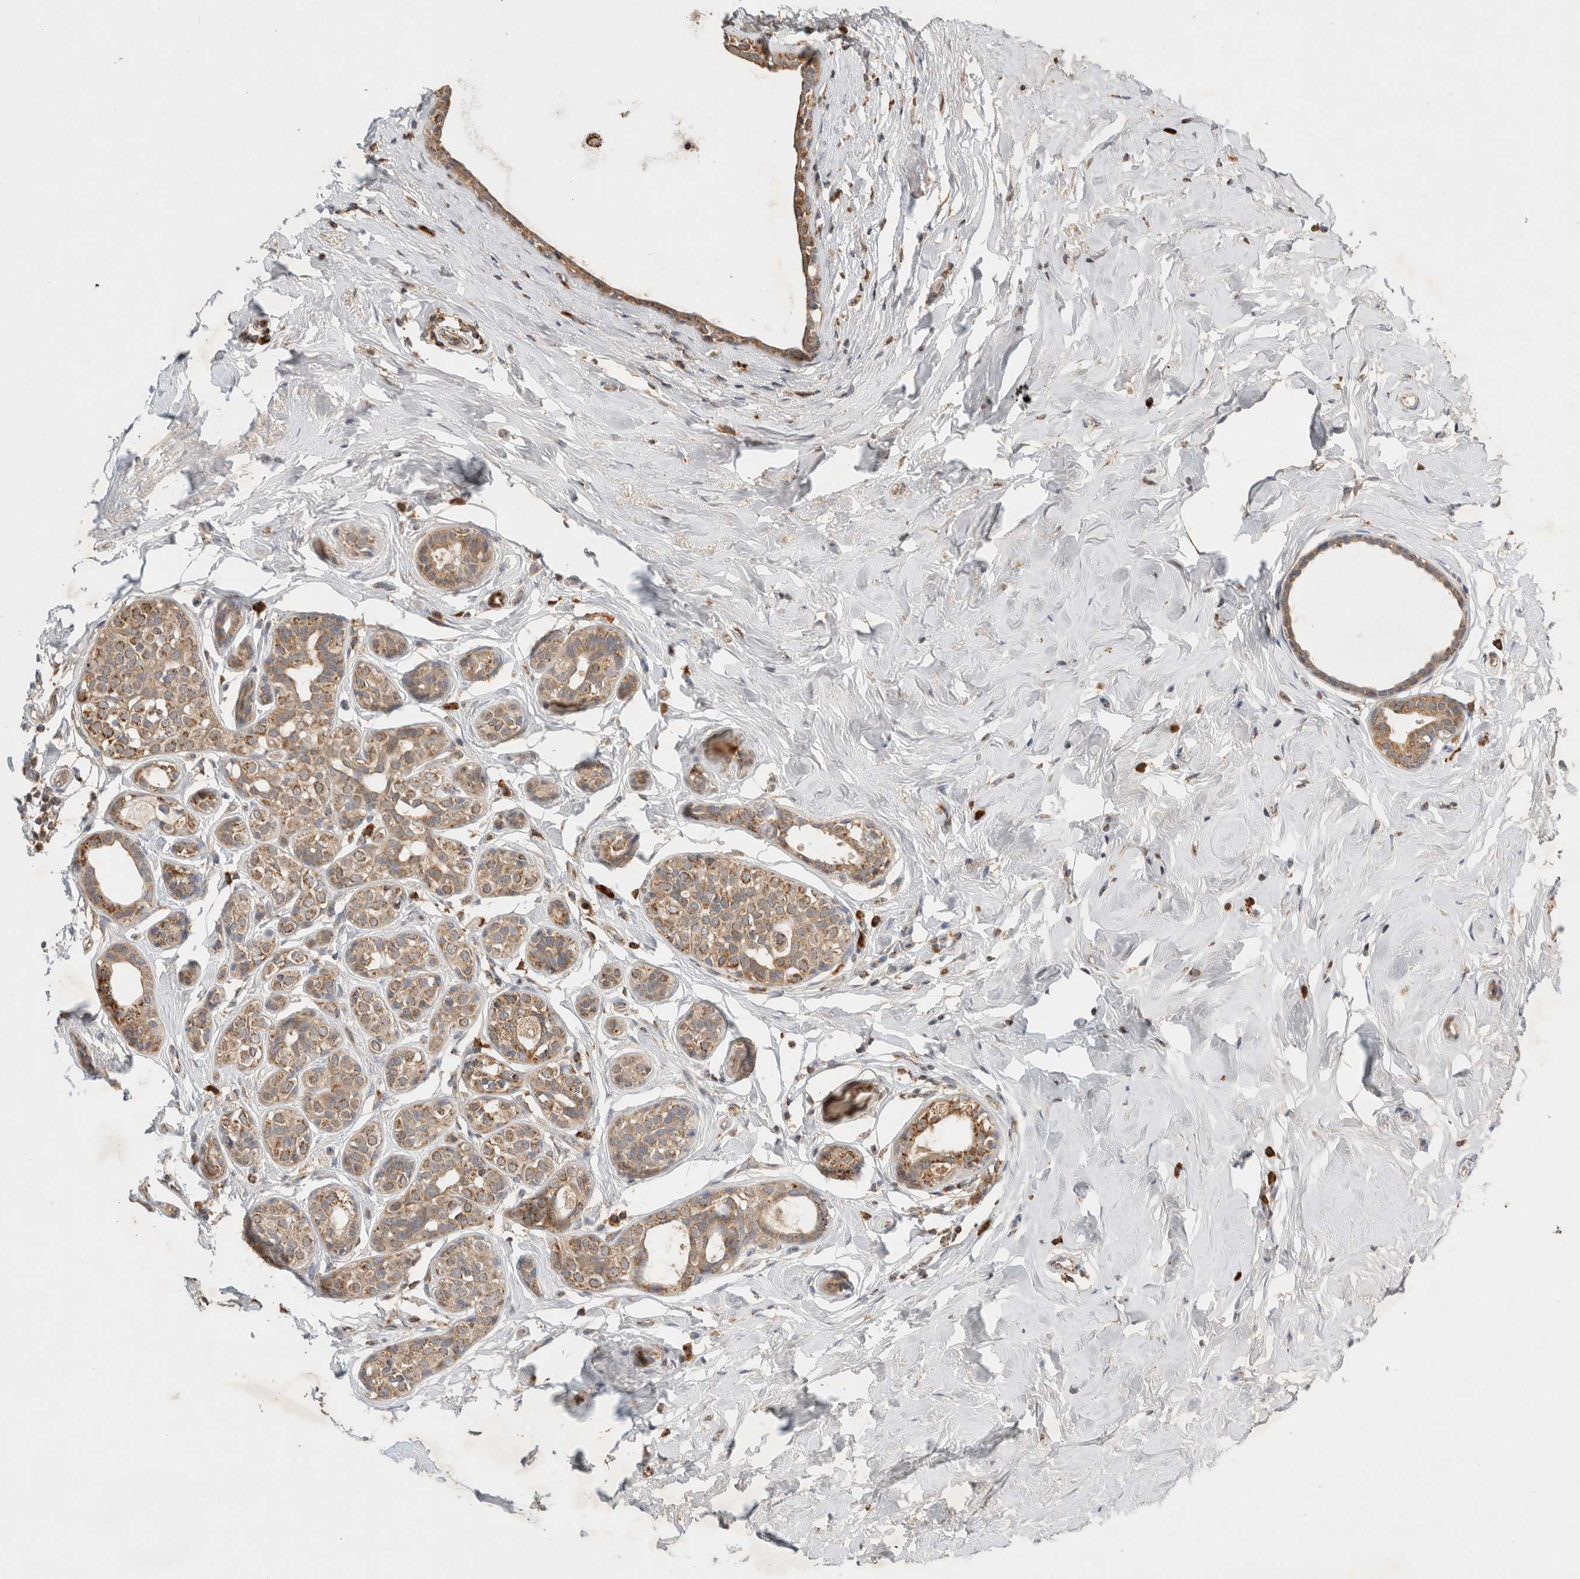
{"staining": {"intensity": "moderate", "quantity": "25%-75%", "location": "cytoplasmic/membranous"}, "tissue": "breast cancer", "cell_type": "Tumor cells", "image_type": "cancer", "snomed": [{"axis": "morphology", "description": "Duct carcinoma"}, {"axis": "topography", "description": "Breast"}], "caption": "Protein expression analysis of breast infiltrating ductal carcinoma exhibits moderate cytoplasmic/membranous staining in approximately 25%-75% of tumor cells.", "gene": "AMPD1", "patient": {"sex": "female", "age": 55}}